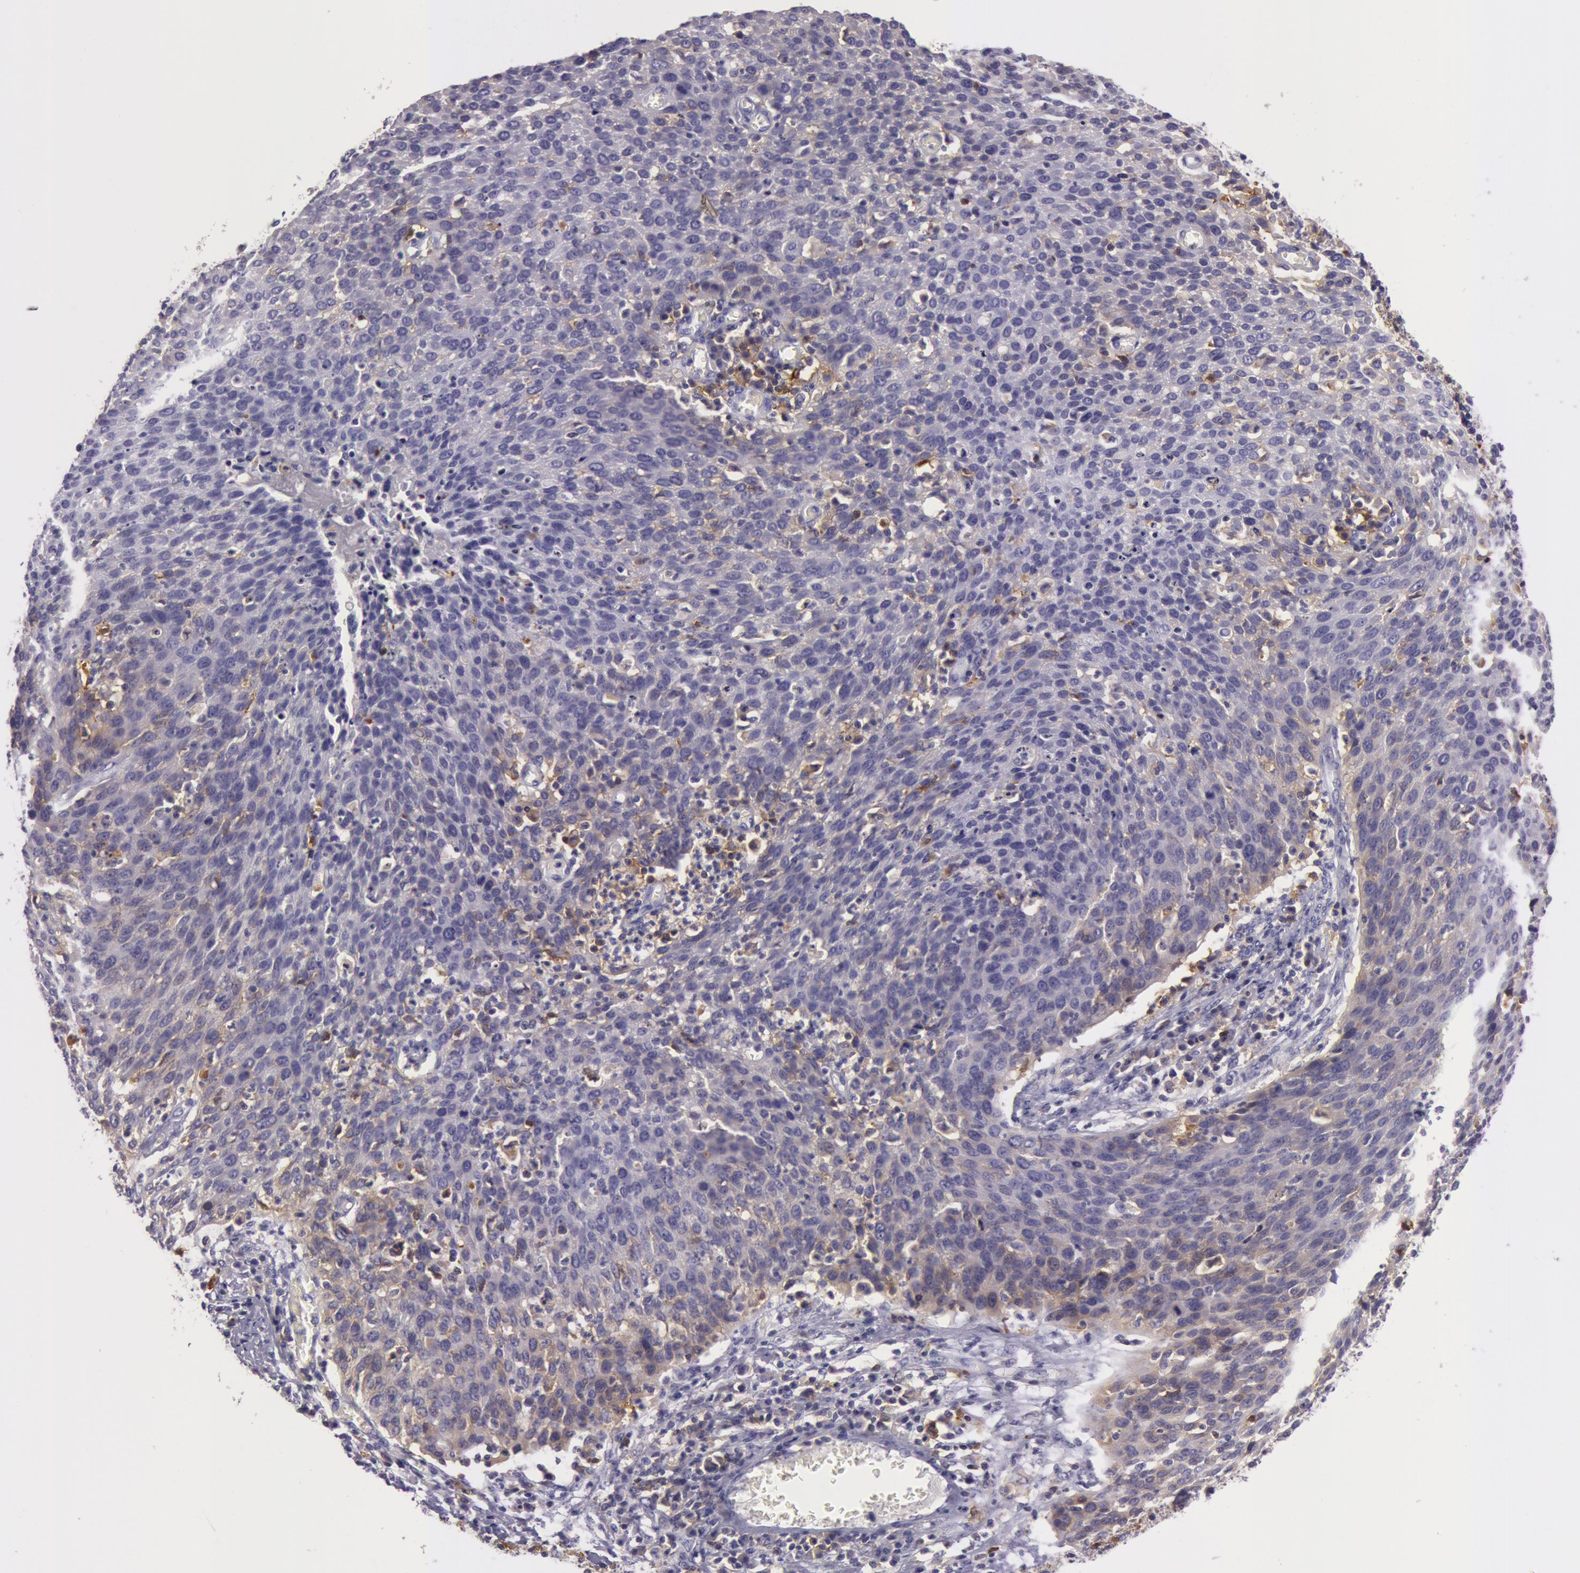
{"staining": {"intensity": "weak", "quantity": "25%-75%", "location": "cytoplasmic/membranous"}, "tissue": "cervical cancer", "cell_type": "Tumor cells", "image_type": "cancer", "snomed": [{"axis": "morphology", "description": "Squamous cell carcinoma, NOS"}, {"axis": "topography", "description": "Cervix"}], "caption": "Immunohistochemical staining of cervical cancer (squamous cell carcinoma) shows low levels of weak cytoplasmic/membranous protein positivity in approximately 25%-75% of tumor cells.", "gene": "LY75", "patient": {"sex": "female", "age": 38}}